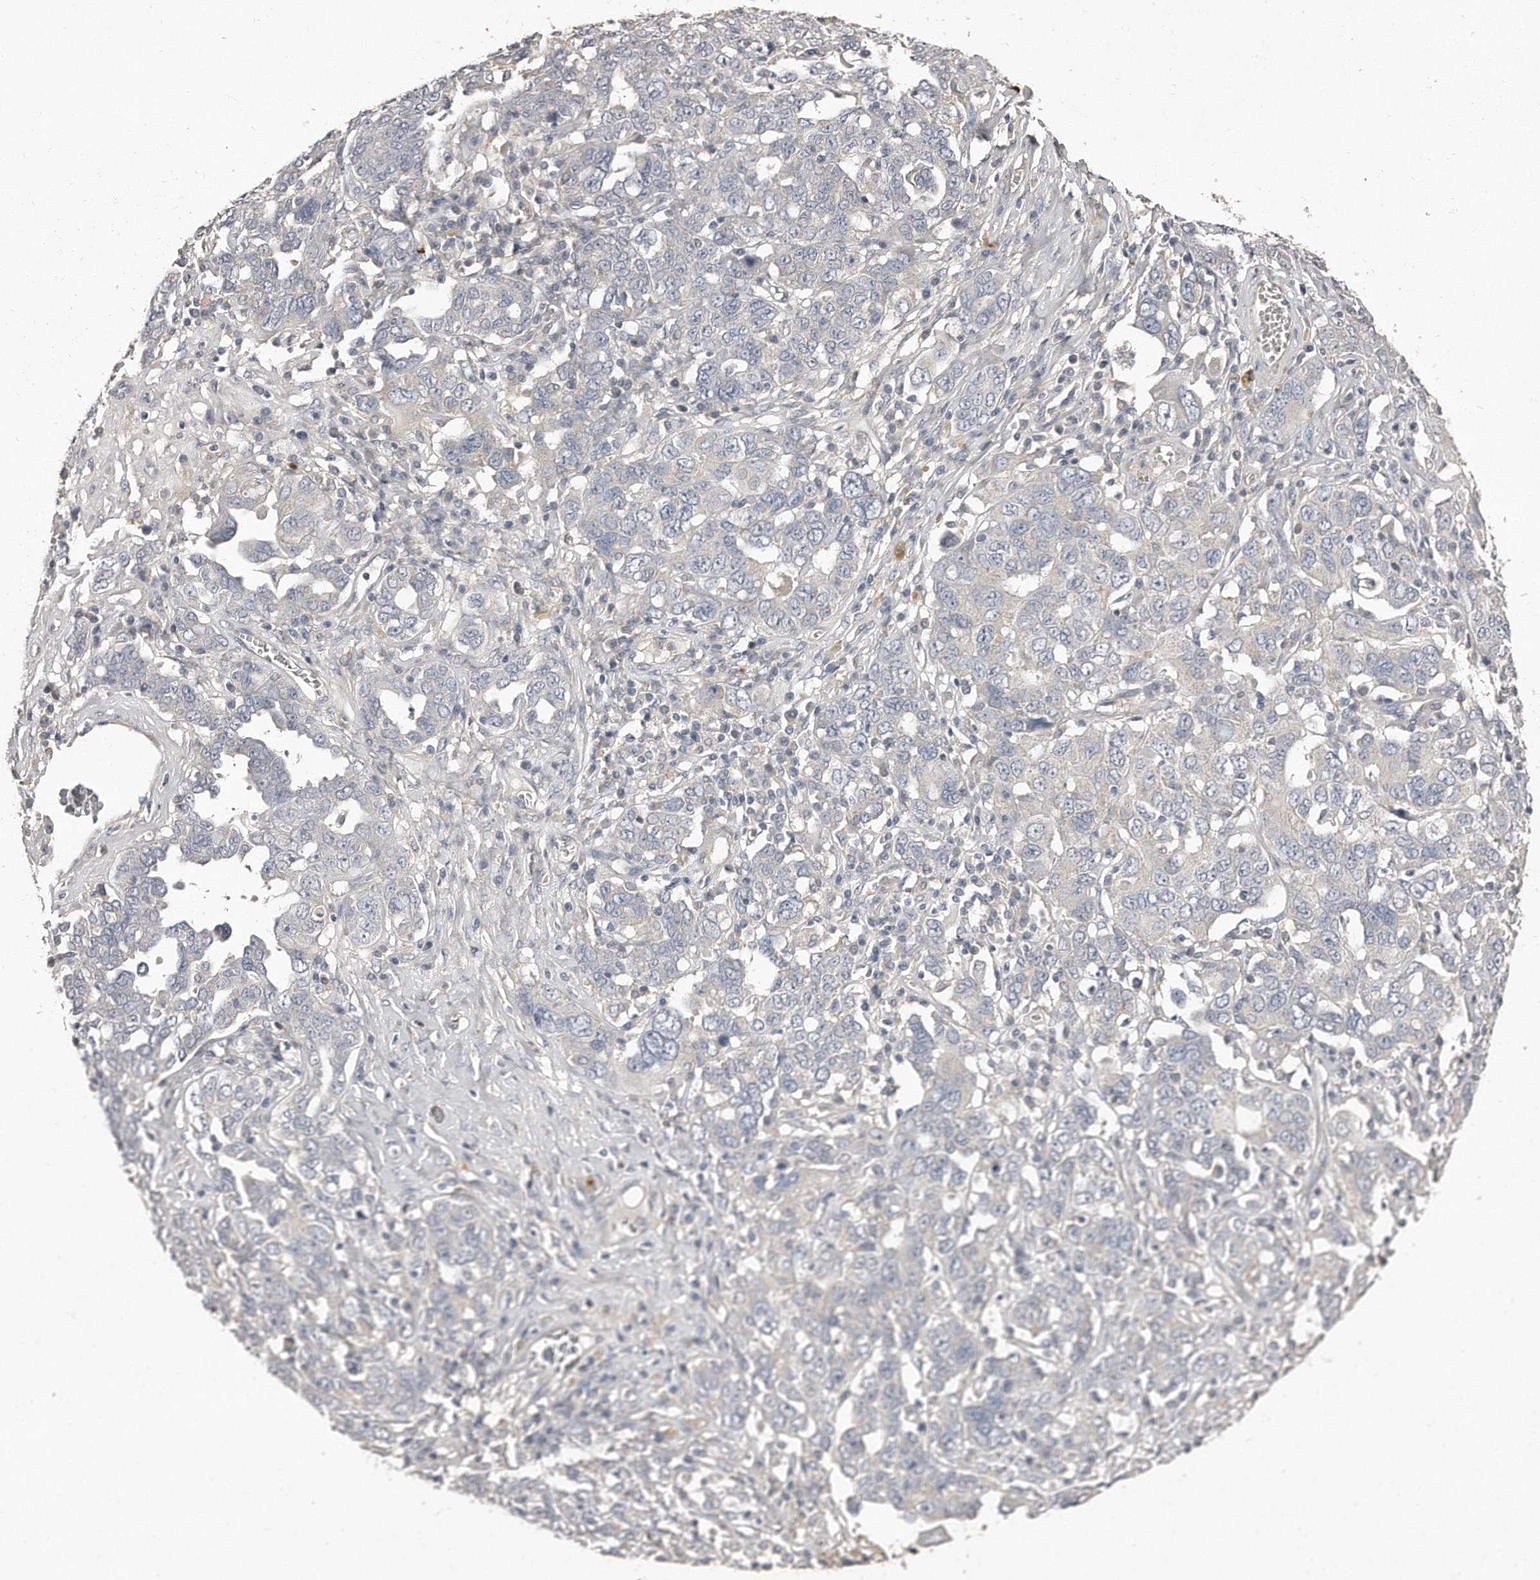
{"staining": {"intensity": "negative", "quantity": "none", "location": "none"}, "tissue": "ovarian cancer", "cell_type": "Tumor cells", "image_type": "cancer", "snomed": [{"axis": "morphology", "description": "Carcinoma, endometroid"}, {"axis": "topography", "description": "Ovary"}], "caption": "Tumor cells show no significant staining in endometroid carcinoma (ovarian).", "gene": "LMOD1", "patient": {"sex": "female", "age": 62}}